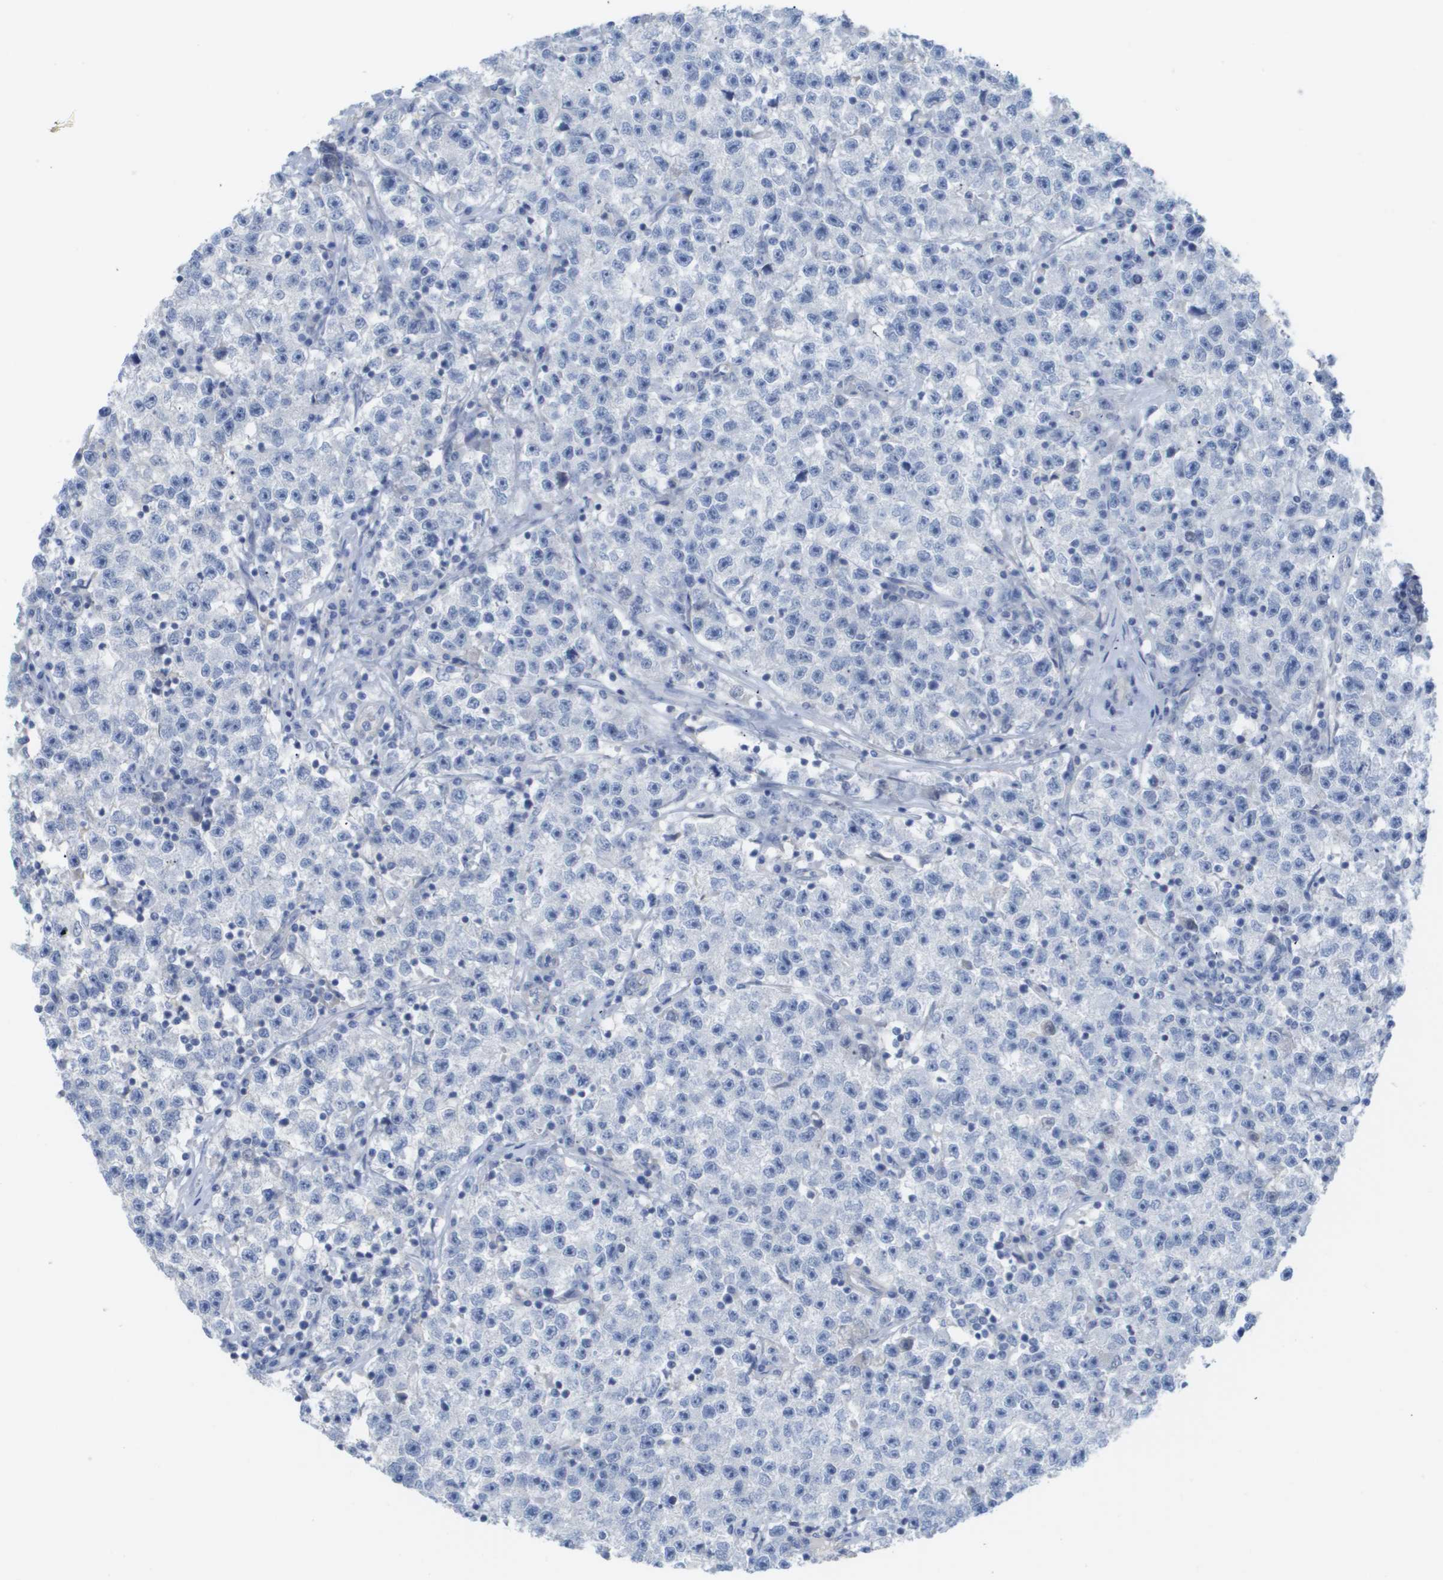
{"staining": {"intensity": "negative", "quantity": "none", "location": "none"}, "tissue": "testis cancer", "cell_type": "Tumor cells", "image_type": "cancer", "snomed": [{"axis": "morphology", "description": "Seminoma, NOS"}, {"axis": "topography", "description": "Testis"}], "caption": "The photomicrograph demonstrates no significant expression in tumor cells of testis cancer.", "gene": "MYL3", "patient": {"sex": "male", "age": 22}}